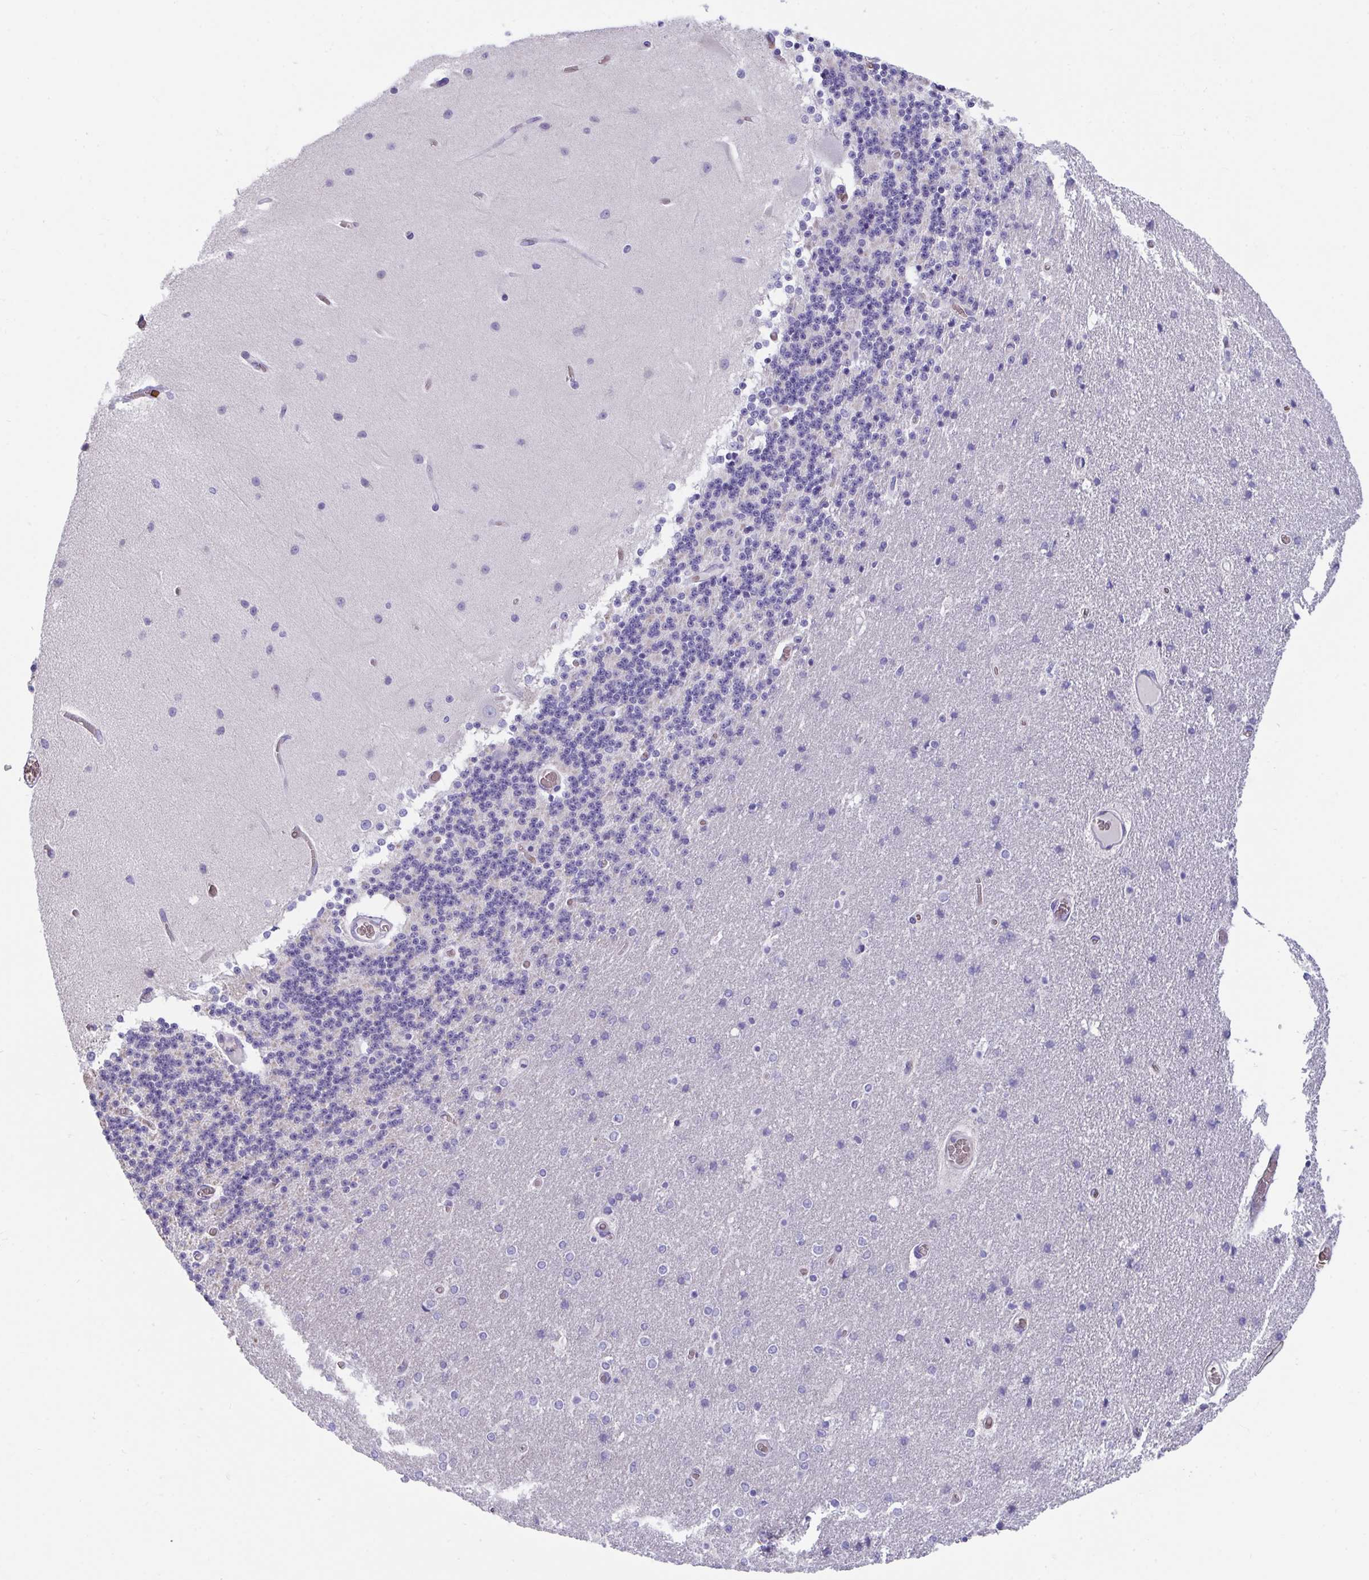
{"staining": {"intensity": "negative", "quantity": "none", "location": "none"}, "tissue": "cerebellum", "cell_type": "Cells in granular layer", "image_type": "normal", "snomed": [{"axis": "morphology", "description": "Normal tissue, NOS"}, {"axis": "topography", "description": "Cerebellum"}], "caption": "The image demonstrates no staining of cells in granular layer in benign cerebellum.", "gene": "TTC30A", "patient": {"sex": "female", "age": 54}}